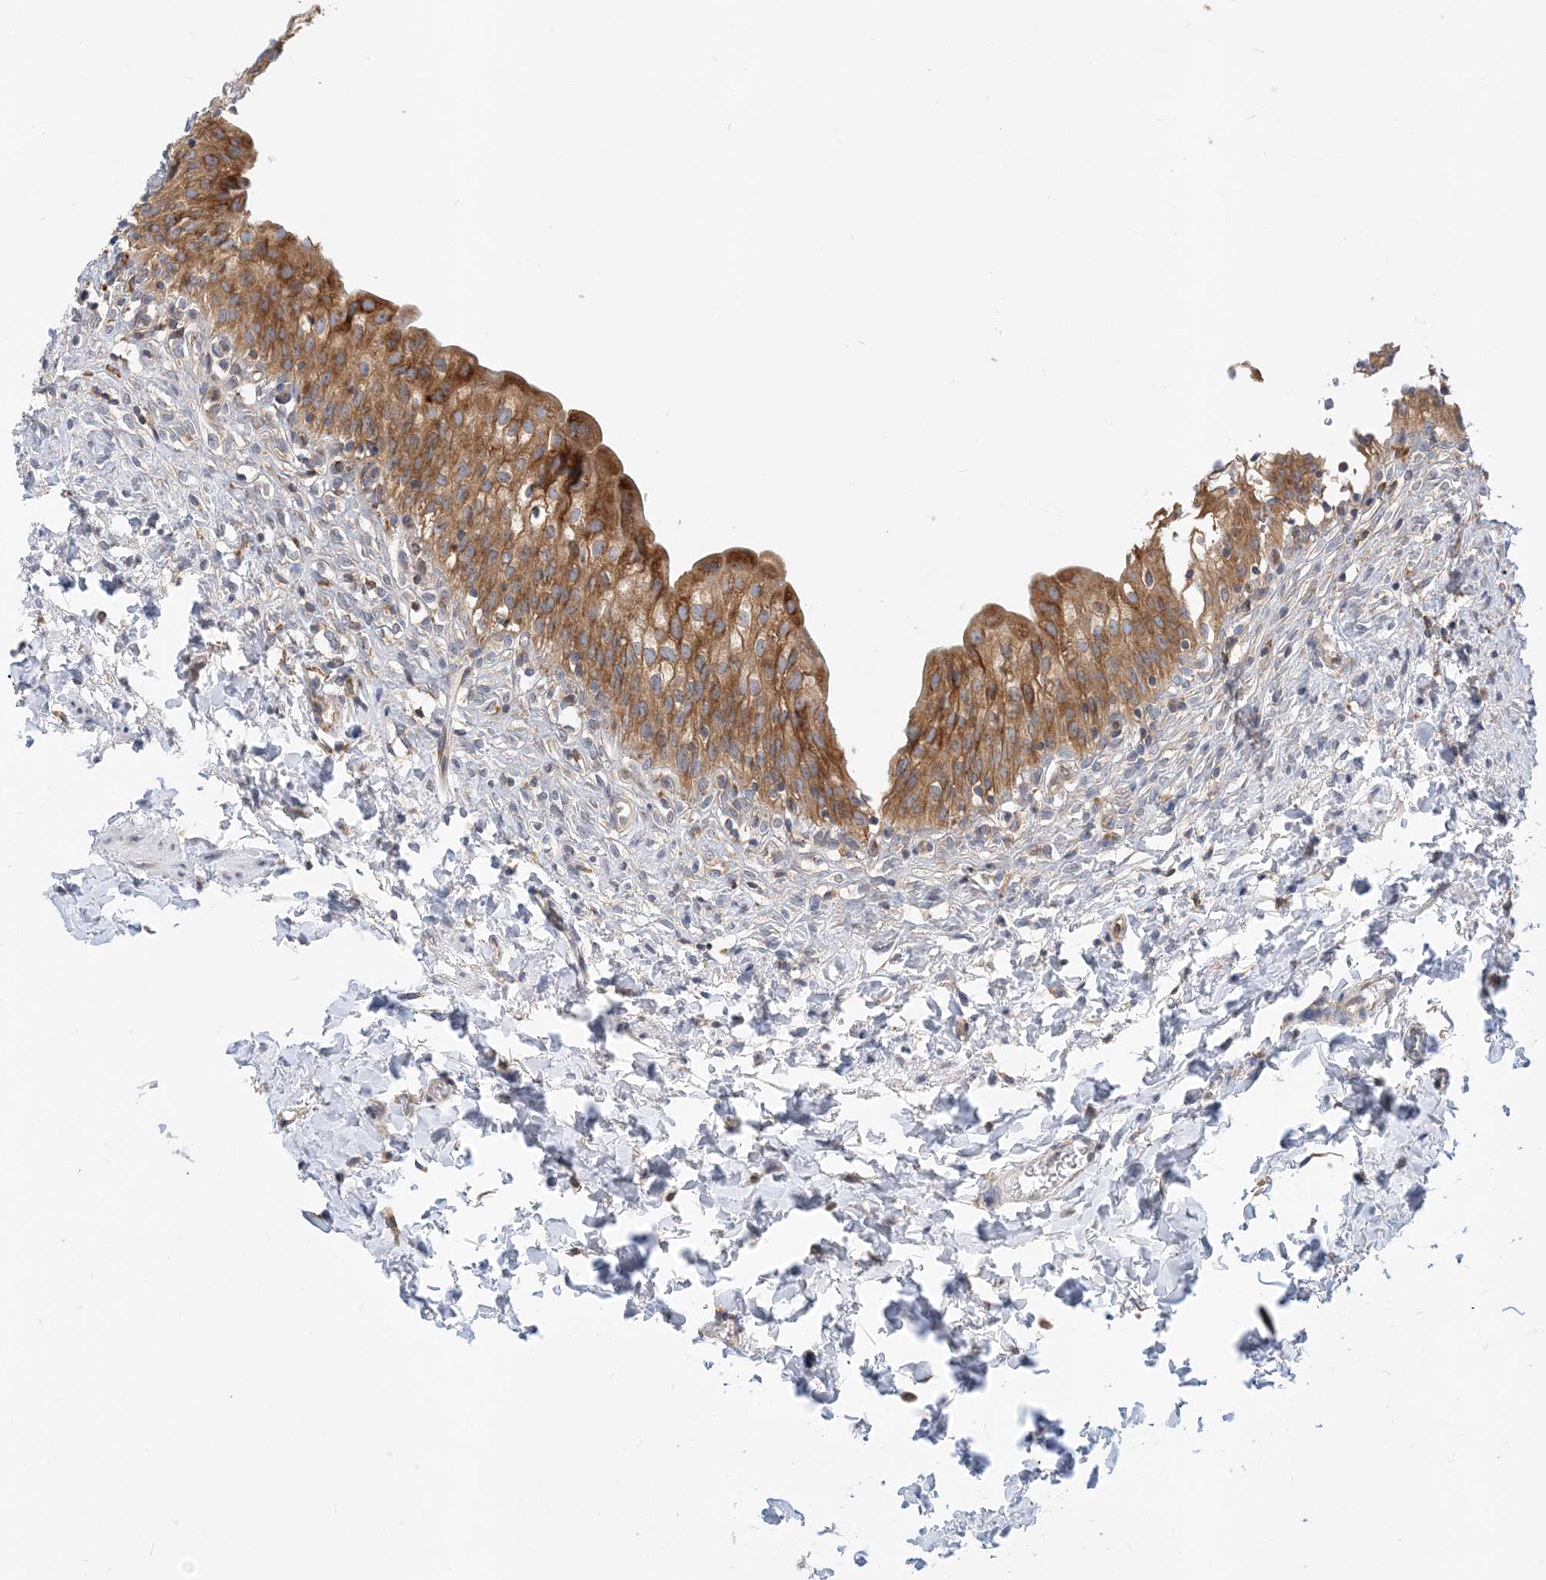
{"staining": {"intensity": "moderate", "quantity": ">75%", "location": "cytoplasmic/membranous"}, "tissue": "urinary bladder", "cell_type": "Urothelial cells", "image_type": "normal", "snomed": [{"axis": "morphology", "description": "Normal tissue, NOS"}, {"axis": "topography", "description": "Urinary bladder"}], "caption": "Immunohistochemical staining of benign urinary bladder reveals medium levels of moderate cytoplasmic/membranous positivity in approximately >75% of urothelial cells. (Brightfield microscopy of DAB IHC at high magnification).", "gene": "LARP4B", "patient": {"sex": "male", "age": 55}}